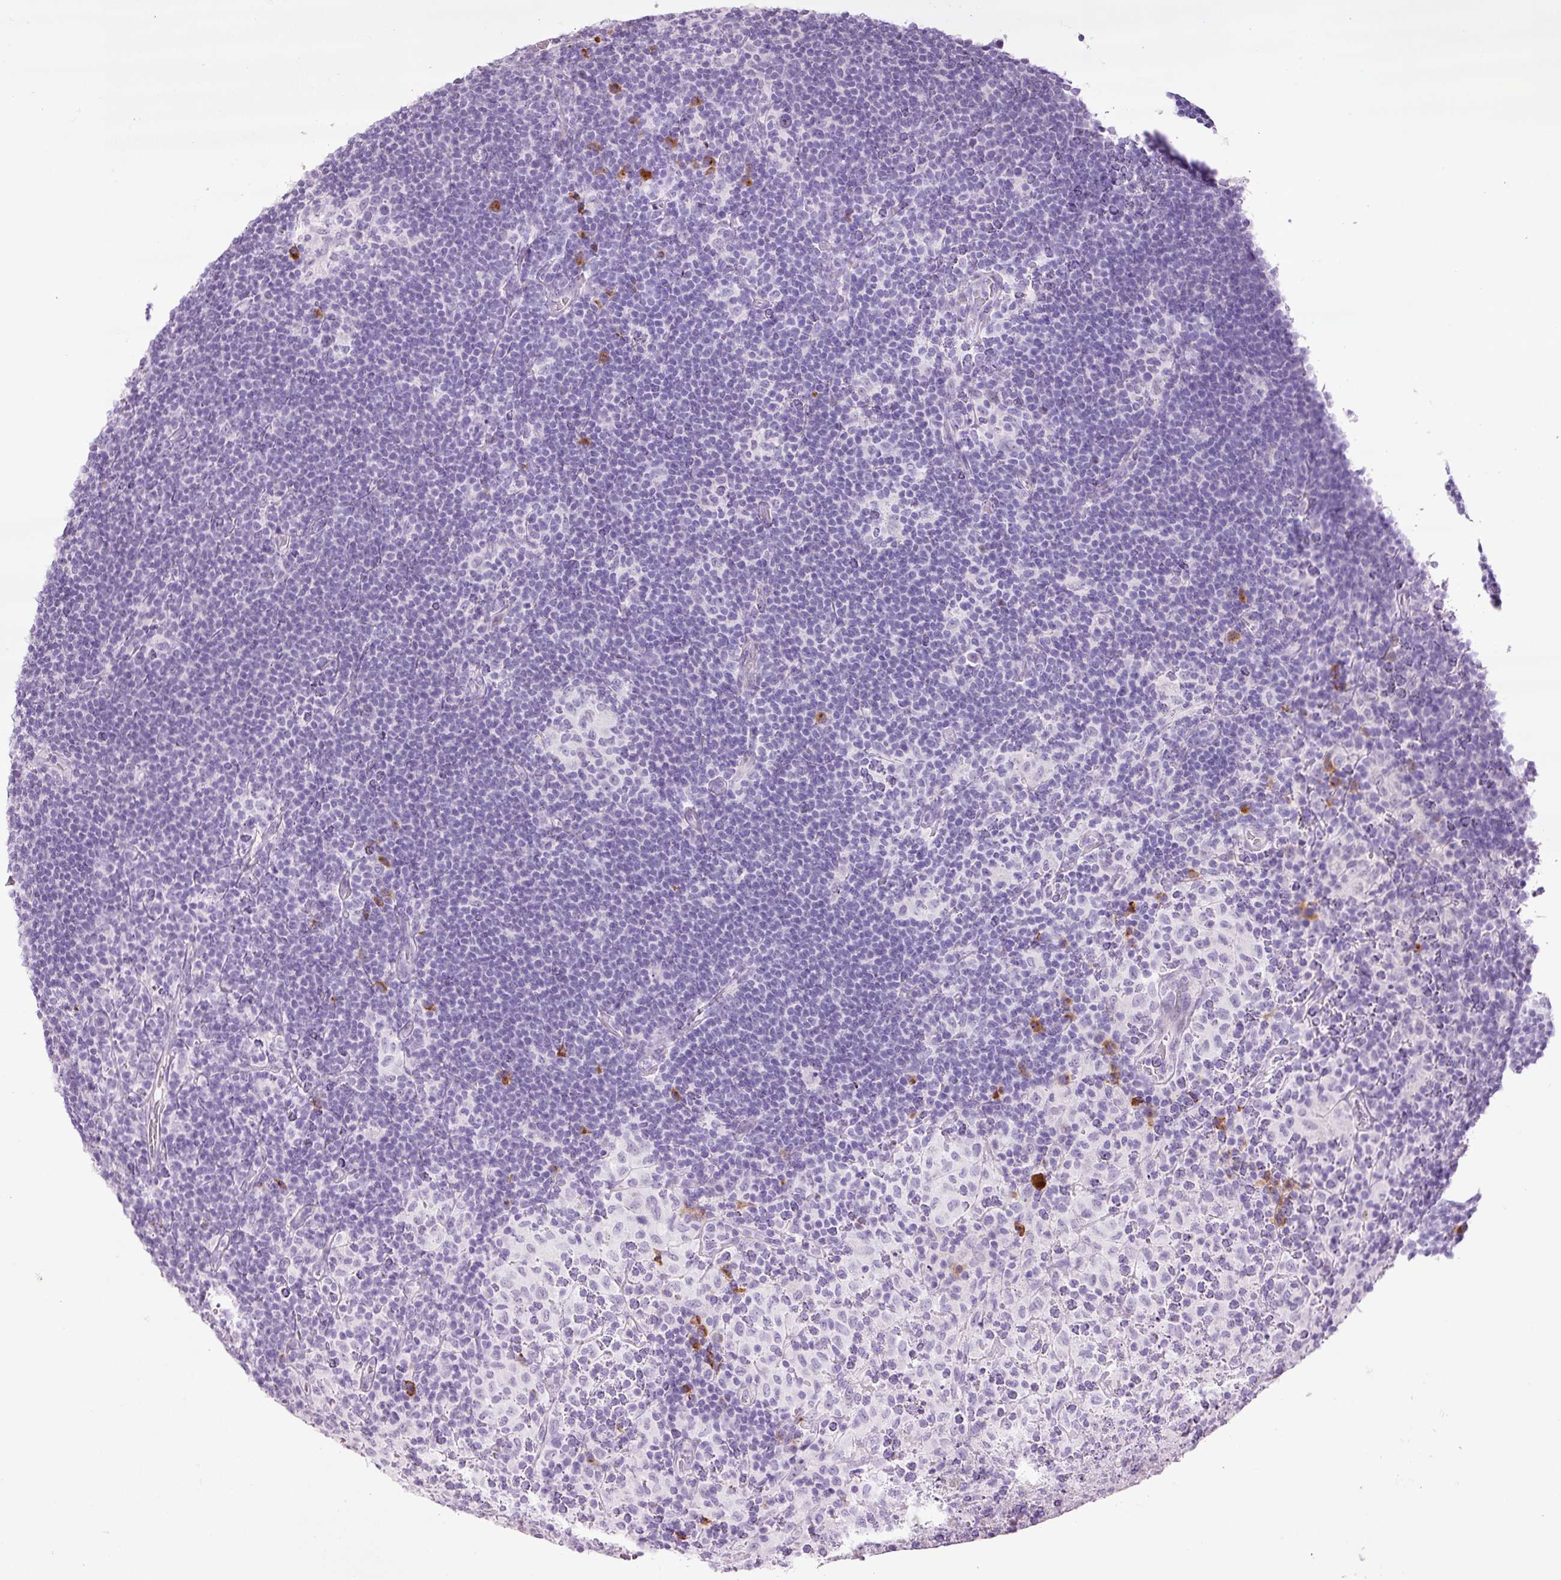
{"staining": {"intensity": "negative", "quantity": "none", "location": "none"}, "tissue": "lymphoma", "cell_type": "Tumor cells", "image_type": "cancer", "snomed": [{"axis": "morphology", "description": "Hodgkin's disease, NOS"}, {"axis": "topography", "description": "Lymph node"}], "caption": "Immunohistochemical staining of human lymphoma displays no significant staining in tumor cells.", "gene": "KLF1", "patient": {"sex": "female", "age": 57}}